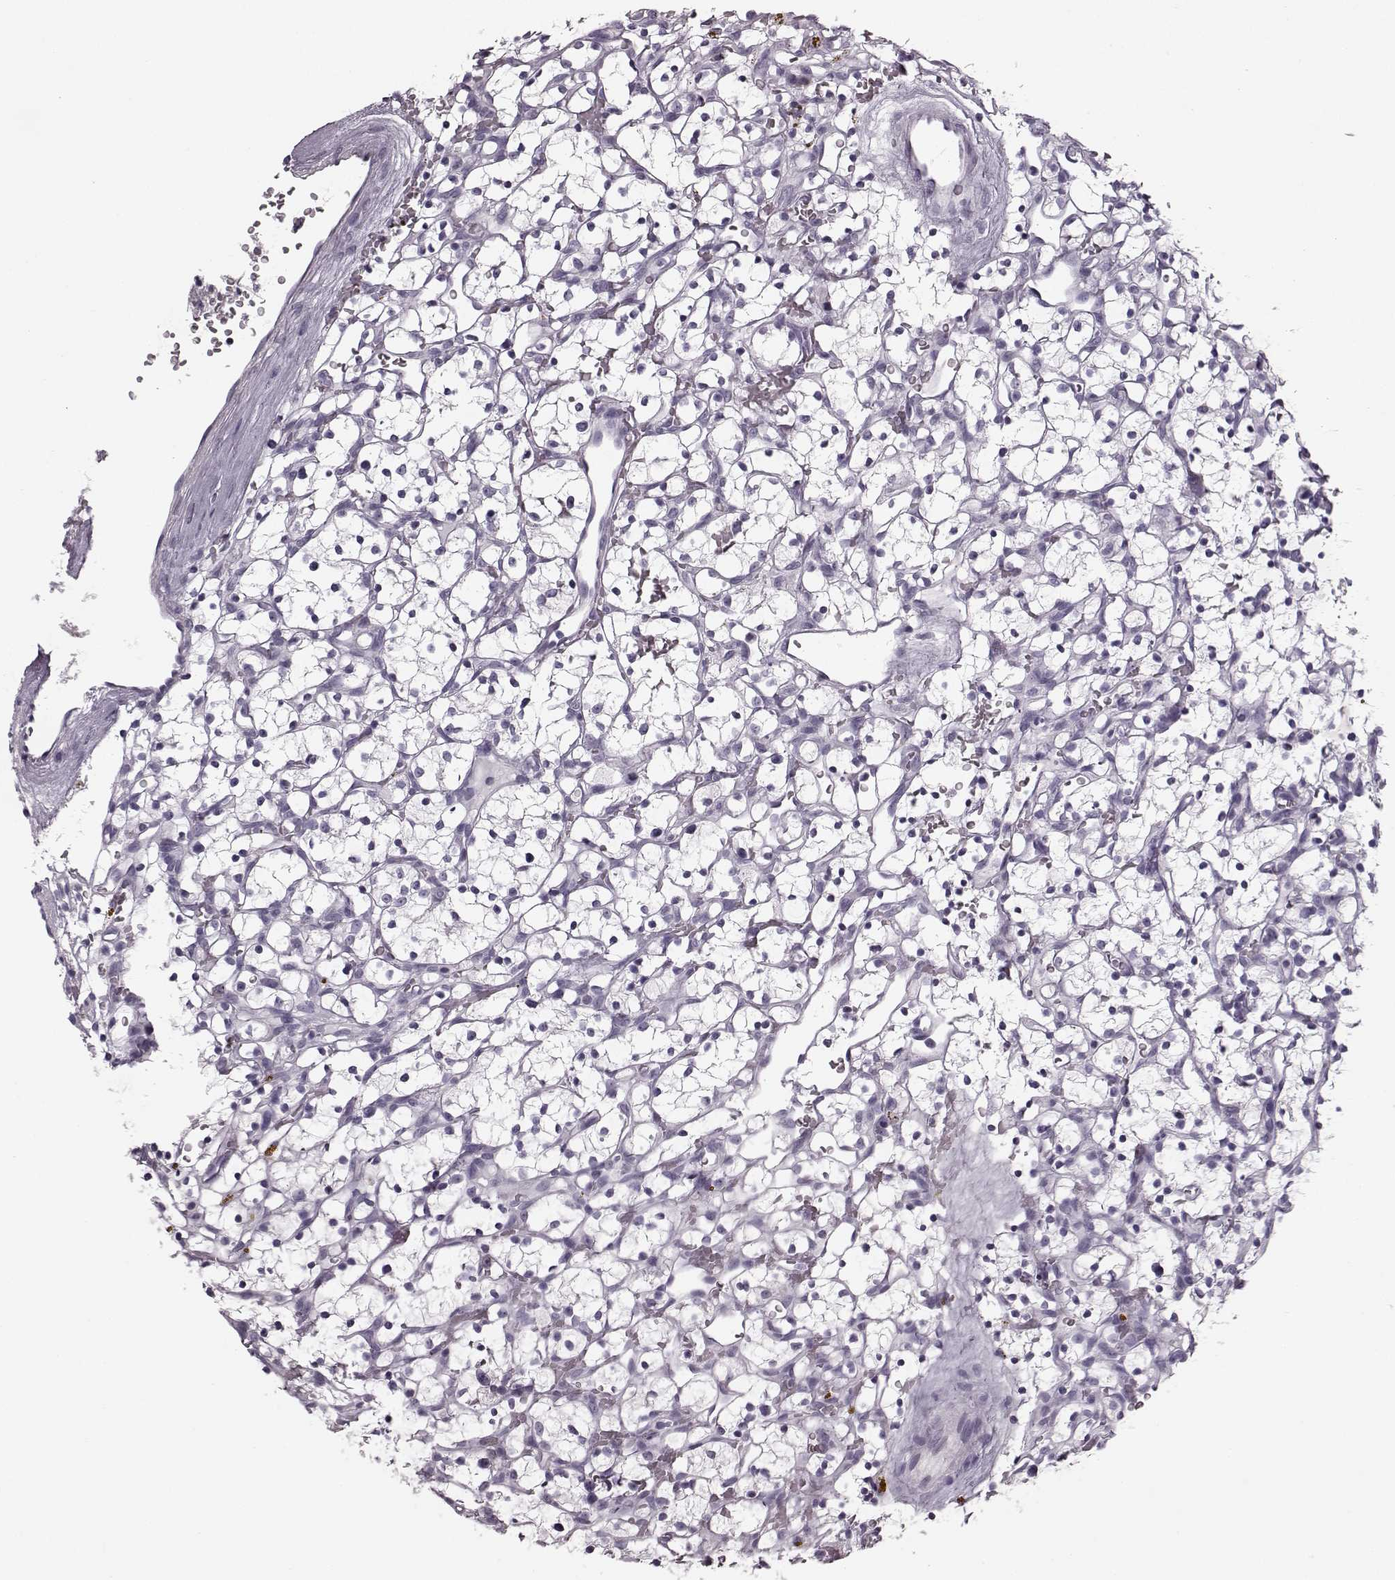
{"staining": {"intensity": "negative", "quantity": "none", "location": "none"}, "tissue": "renal cancer", "cell_type": "Tumor cells", "image_type": "cancer", "snomed": [{"axis": "morphology", "description": "Adenocarcinoma, NOS"}, {"axis": "topography", "description": "Kidney"}], "caption": "There is no significant staining in tumor cells of adenocarcinoma (renal).", "gene": "JSRP1", "patient": {"sex": "female", "age": 64}}